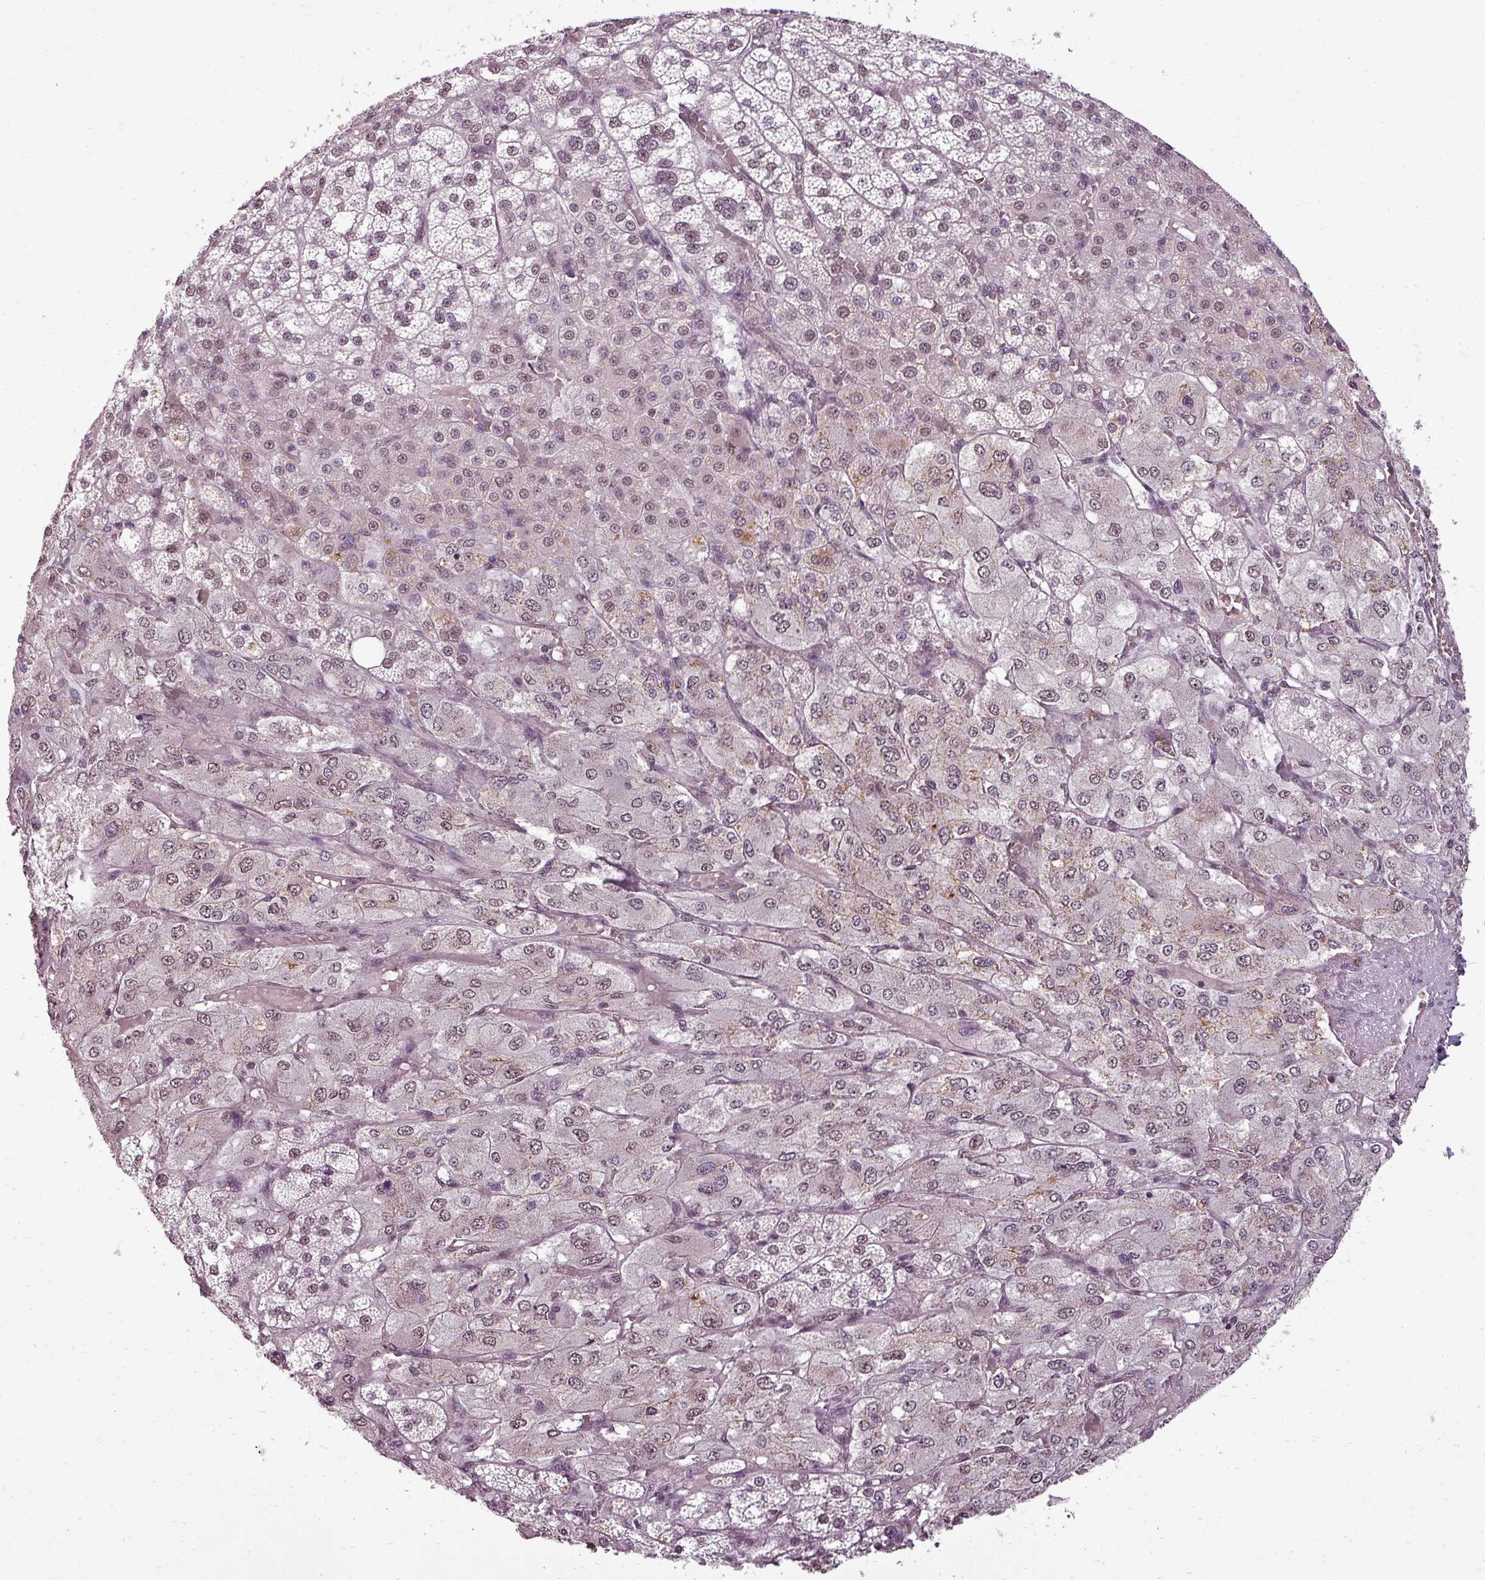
{"staining": {"intensity": "moderate", "quantity": ">75%", "location": "nuclear"}, "tissue": "adrenal gland", "cell_type": "Glandular cells", "image_type": "normal", "snomed": [{"axis": "morphology", "description": "Normal tissue, NOS"}, {"axis": "topography", "description": "Adrenal gland"}], "caption": "Immunohistochemistry (IHC) histopathology image of benign adrenal gland stained for a protein (brown), which demonstrates medium levels of moderate nuclear positivity in about >75% of glandular cells.", "gene": "BCAS3", "patient": {"sex": "female", "age": 60}}